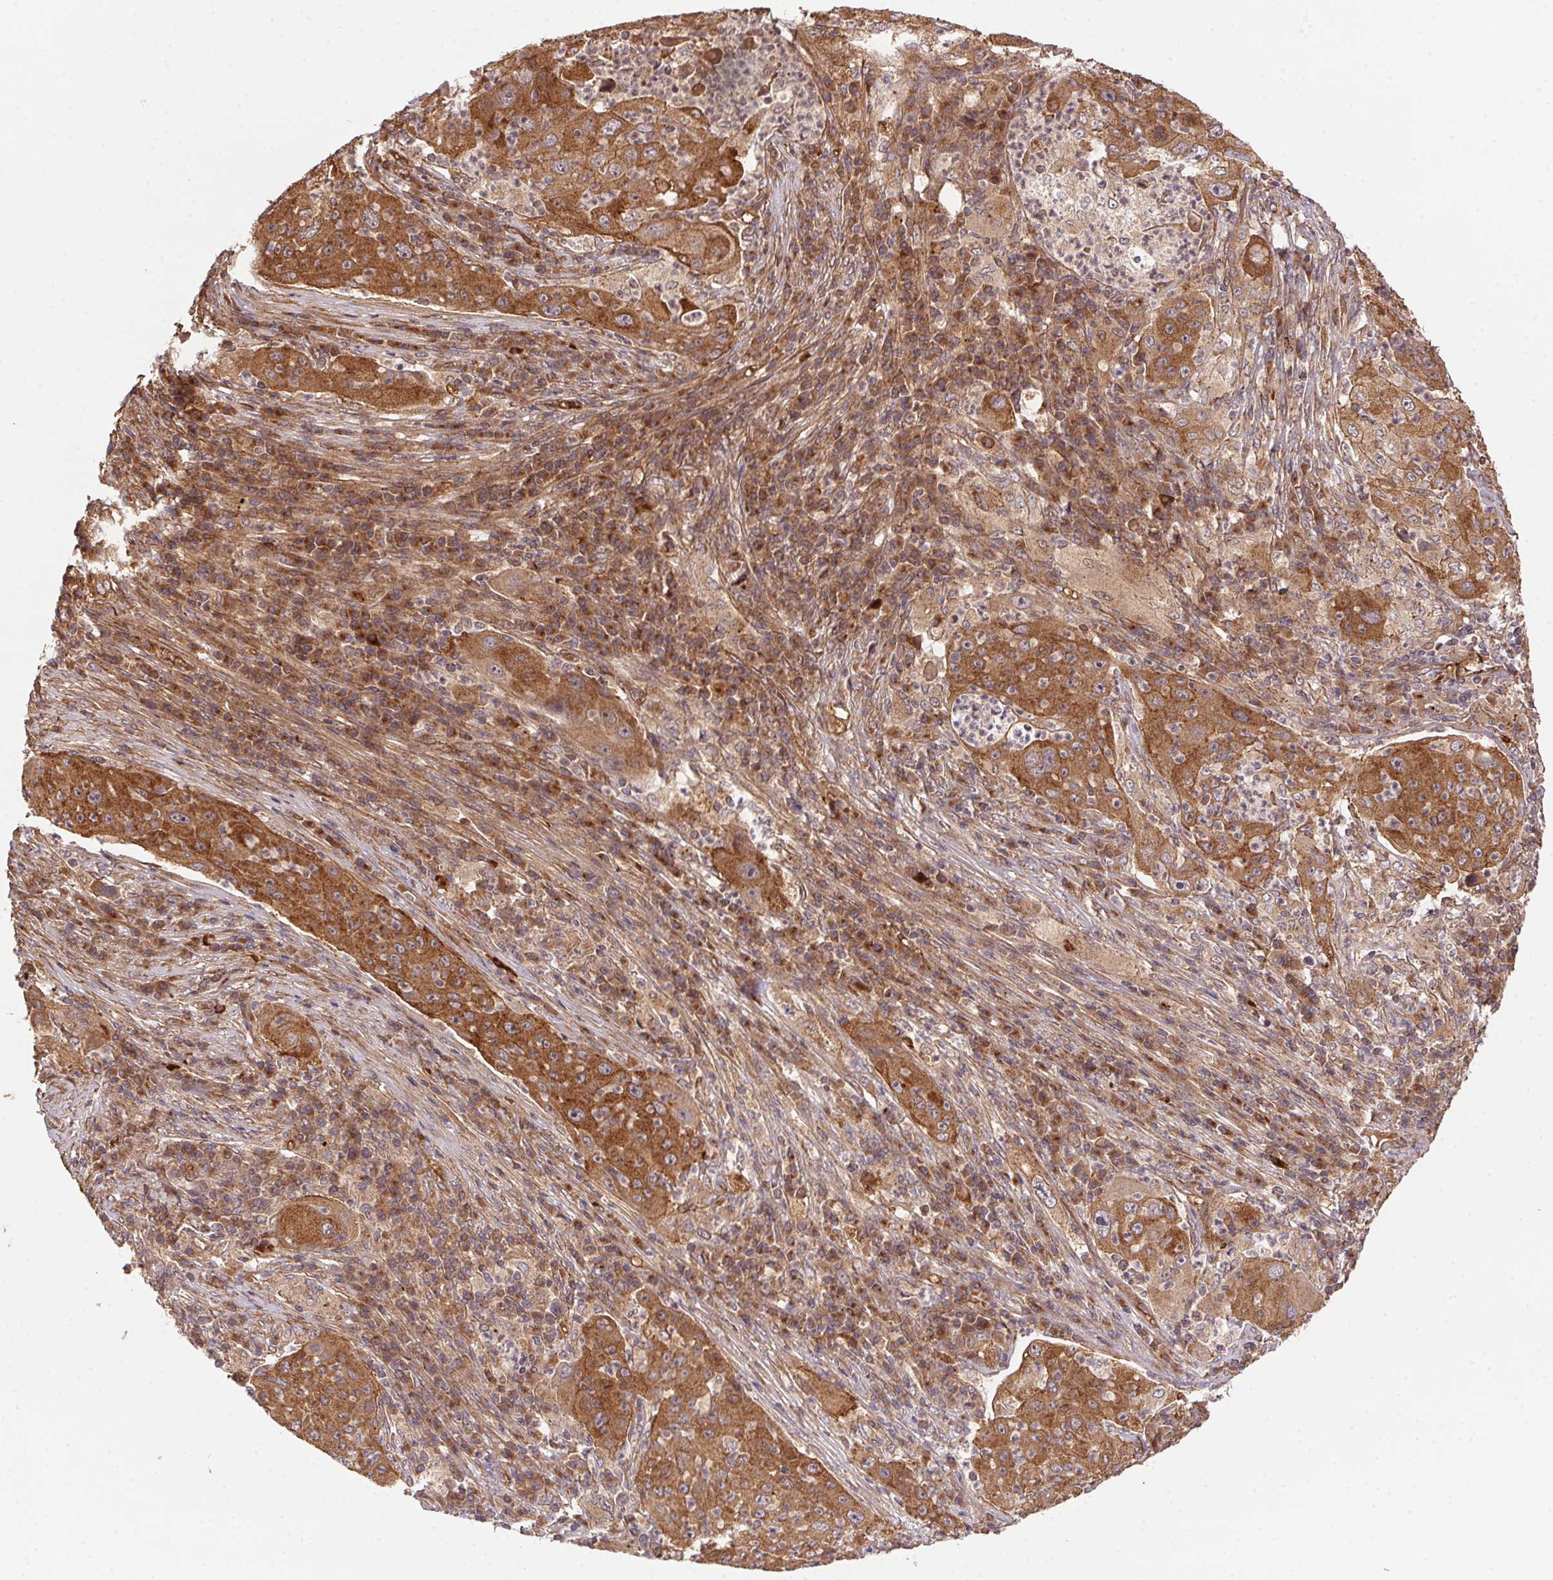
{"staining": {"intensity": "strong", "quantity": ">75%", "location": "cytoplasmic/membranous"}, "tissue": "lung cancer", "cell_type": "Tumor cells", "image_type": "cancer", "snomed": [{"axis": "morphology", "description": "Squamous cell carcinoma, NOS"}, {"axis": "topography", "description": "Lung"}], "caption": "Immunohistochemistry (IHC) photomicrograph of lung cancer stained for a protein (brown), which demonstrates high levels of strong cytoplasmic/membranous positivity in approximately >75% of tumor cells.", "gene": "USE1", "patient": {"sex": "female", "age": 59}}